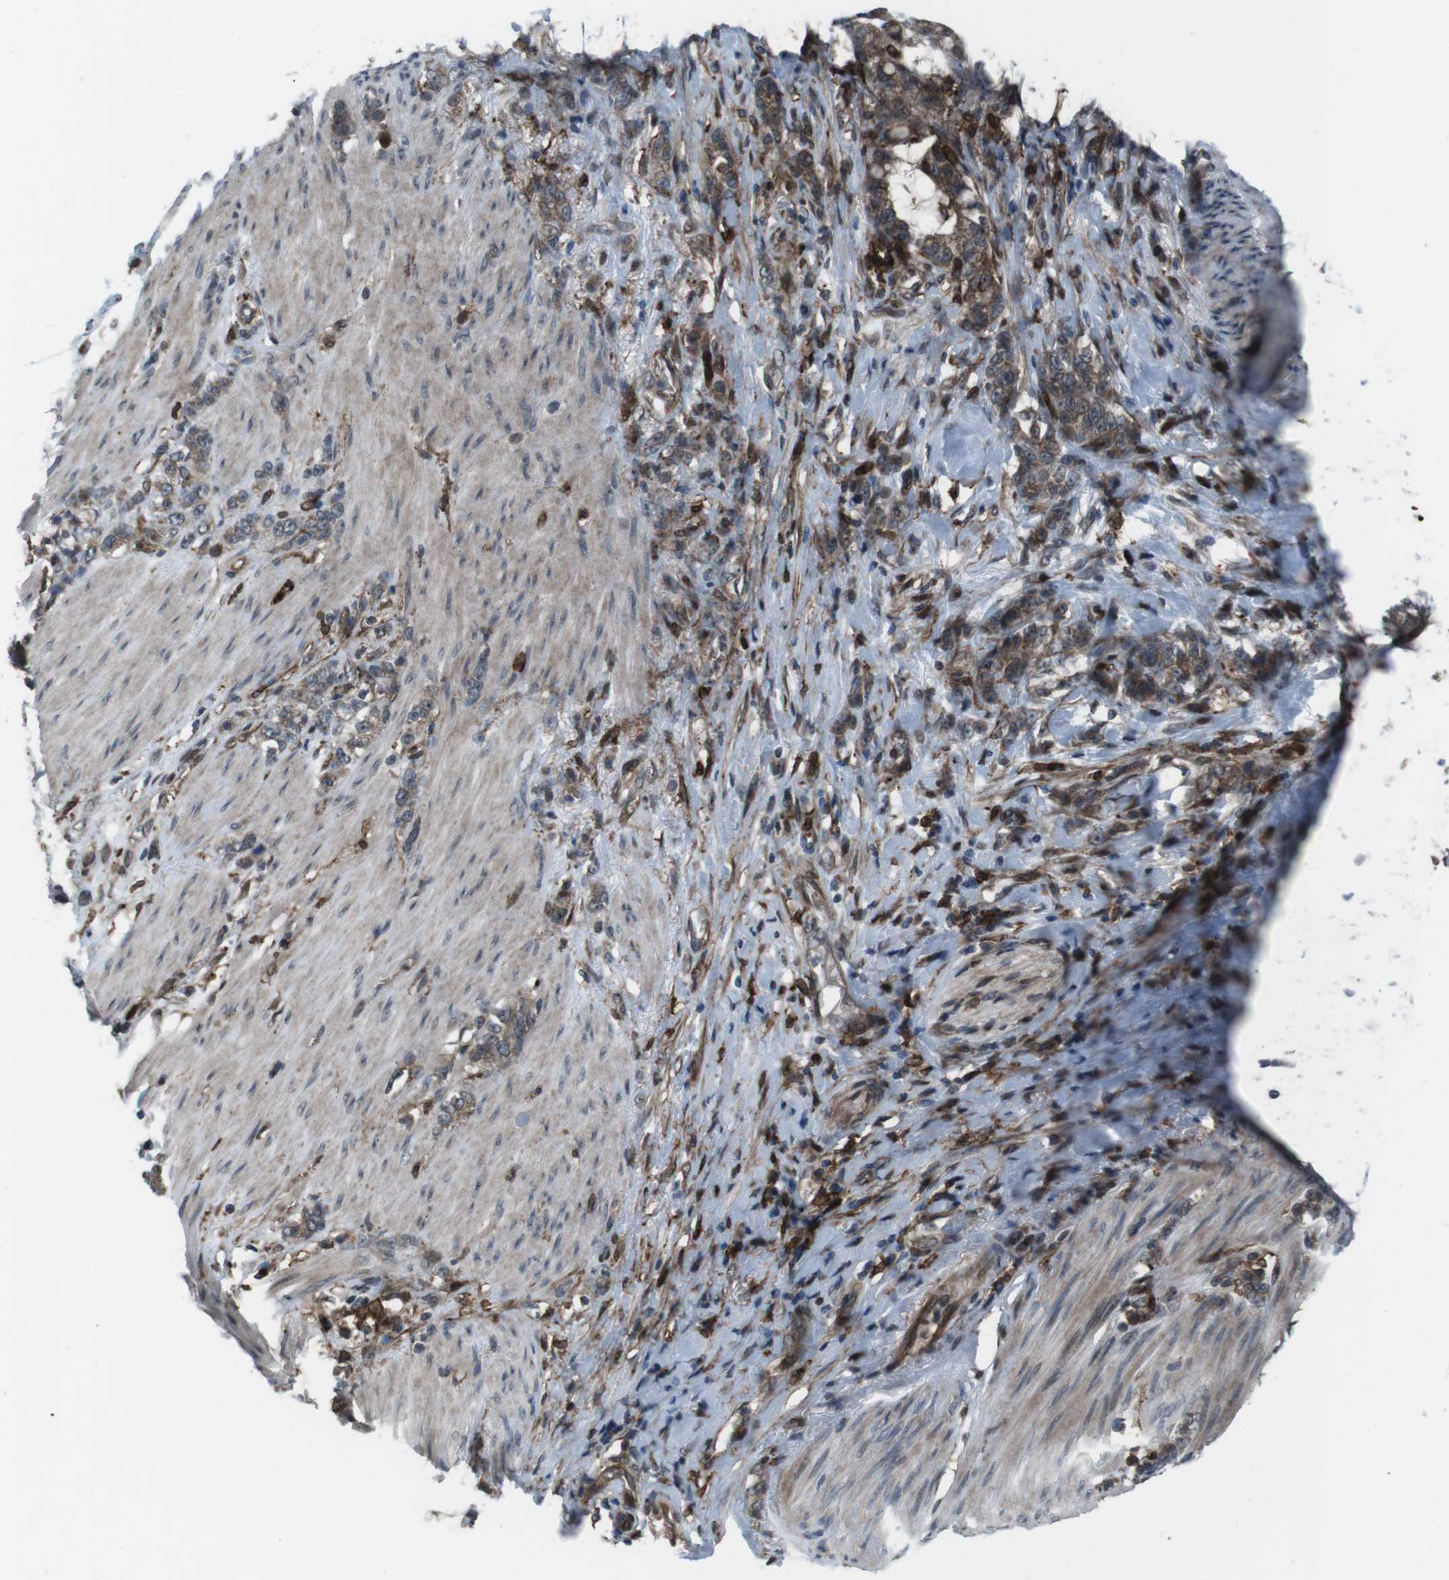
{"staining": {"intensity": "strong", "quantity": ">75%", "location": "cytoplasmic/membranous"}, "tissue": "stomach cancer", "cell_type": "Tumor cells", "image_type": "cancer", "snomed": [{"axis": "morphology", "description": "Adenocarcinoma, NOS"}, {"axis": "topography", "description": "Stomach, lower"}], "caption": "The image exhibits a brown stain indicating the presence of a protein in the cytoplasmic/membranous of tumor cells in stomach adenocarcinoma. (Brightfield microscopy of DAB IHC at high magnification).", "gene": "GDF10", "patient": {"sex": "male", "age": 88}}